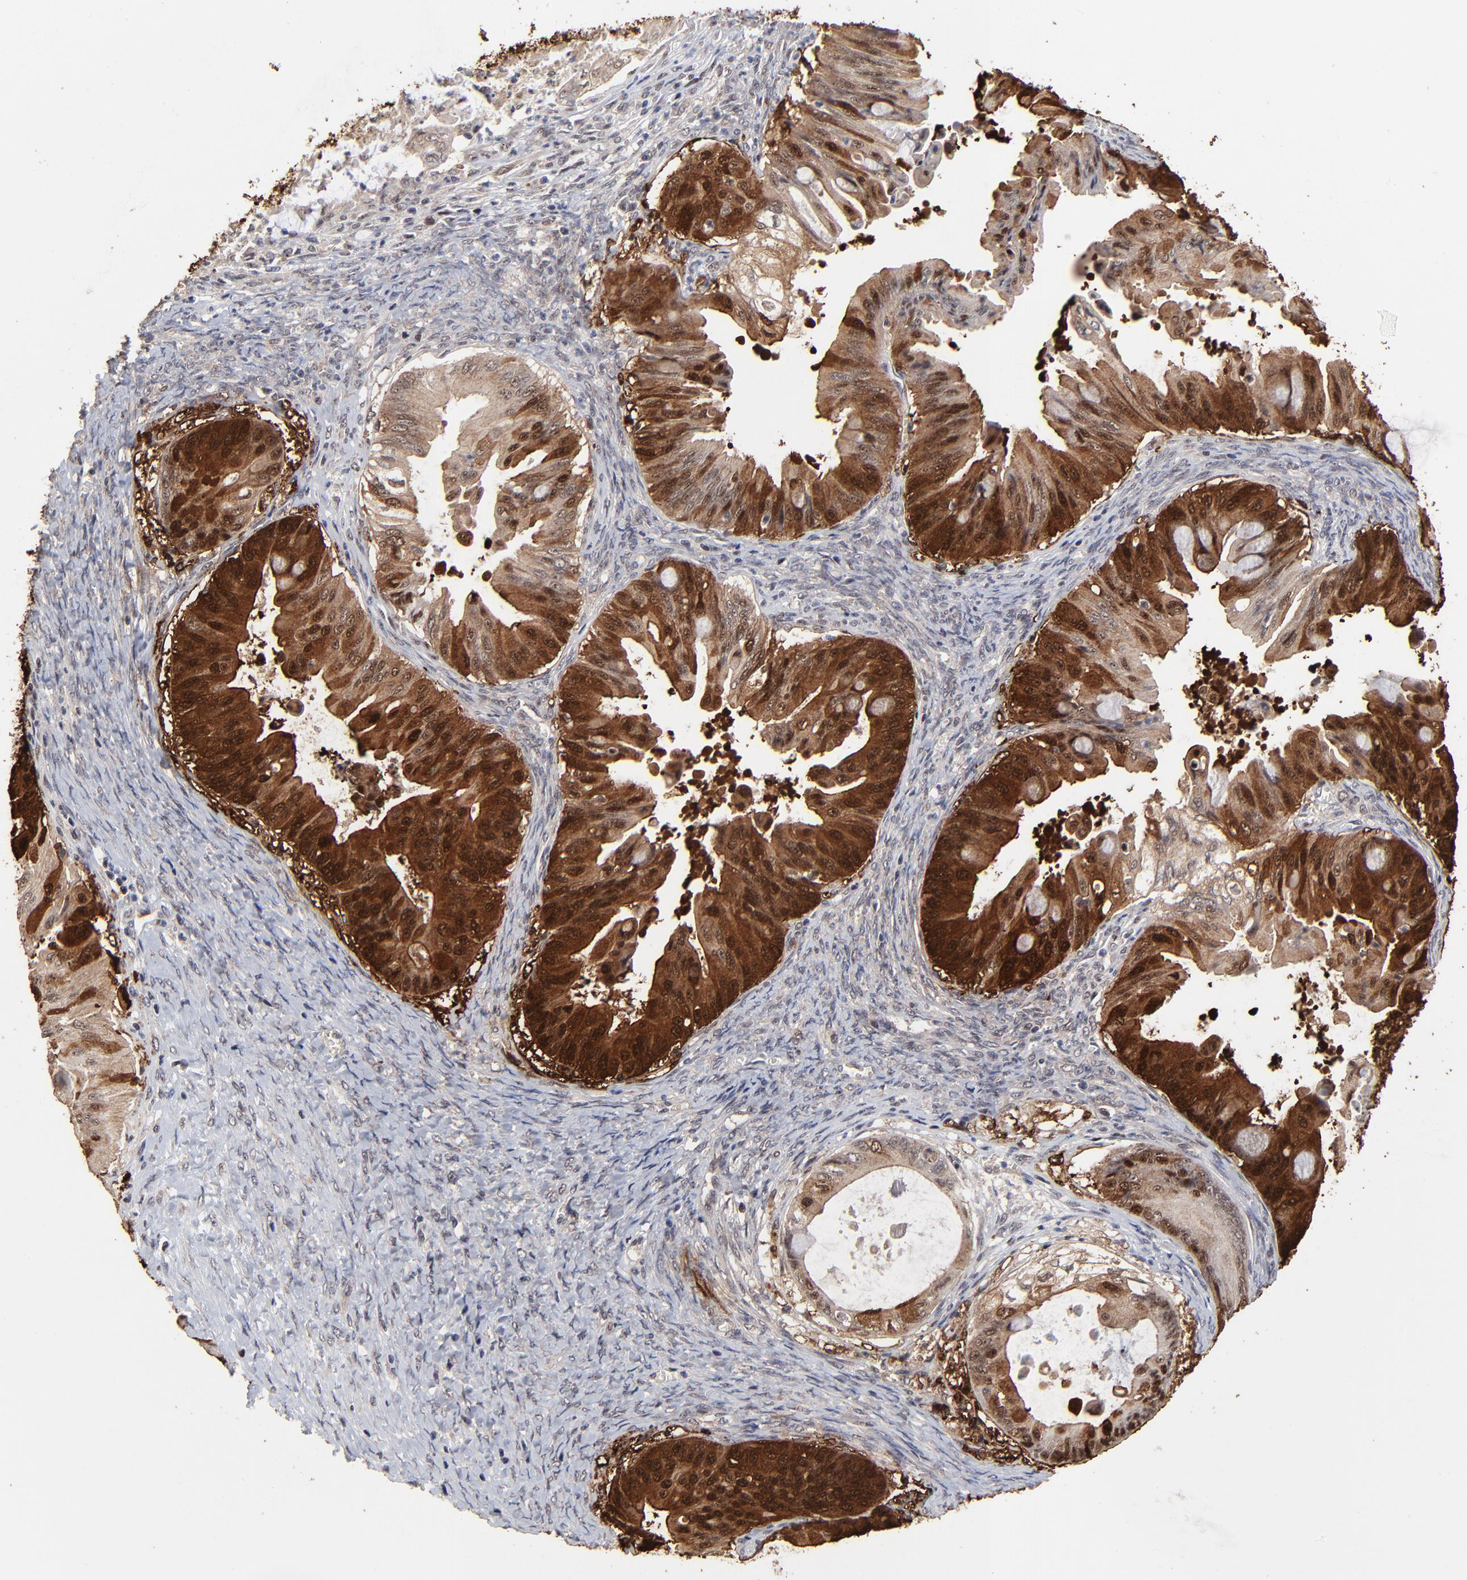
{"staining": {"intensity": "strong", "quantity": ">75%", "location": "cytoplasmic/membranous,nuclear"}, "tissue": "ovarian cancer", "cell_type": "Tumor cells", "image_type": "cancer", "snomed": [{"axis": "morphology", "description": "Cystadenocarcinoma, mucinous, NOS"}, {"axis": "topography", "description": "Ovary"}], "caption": "The image reveals immunohistochemical staining of mucinous cystadenocarcinoma (ovarian). There is strong cytoplasmic/membranous and nuclear expression is appreciated in about >75% of tumor cells. The protein of interest is shown in brown color, while the nuclei are stained blue.", "gene": "FRMD8", "patient": {"sex": "female", "age": 37}}